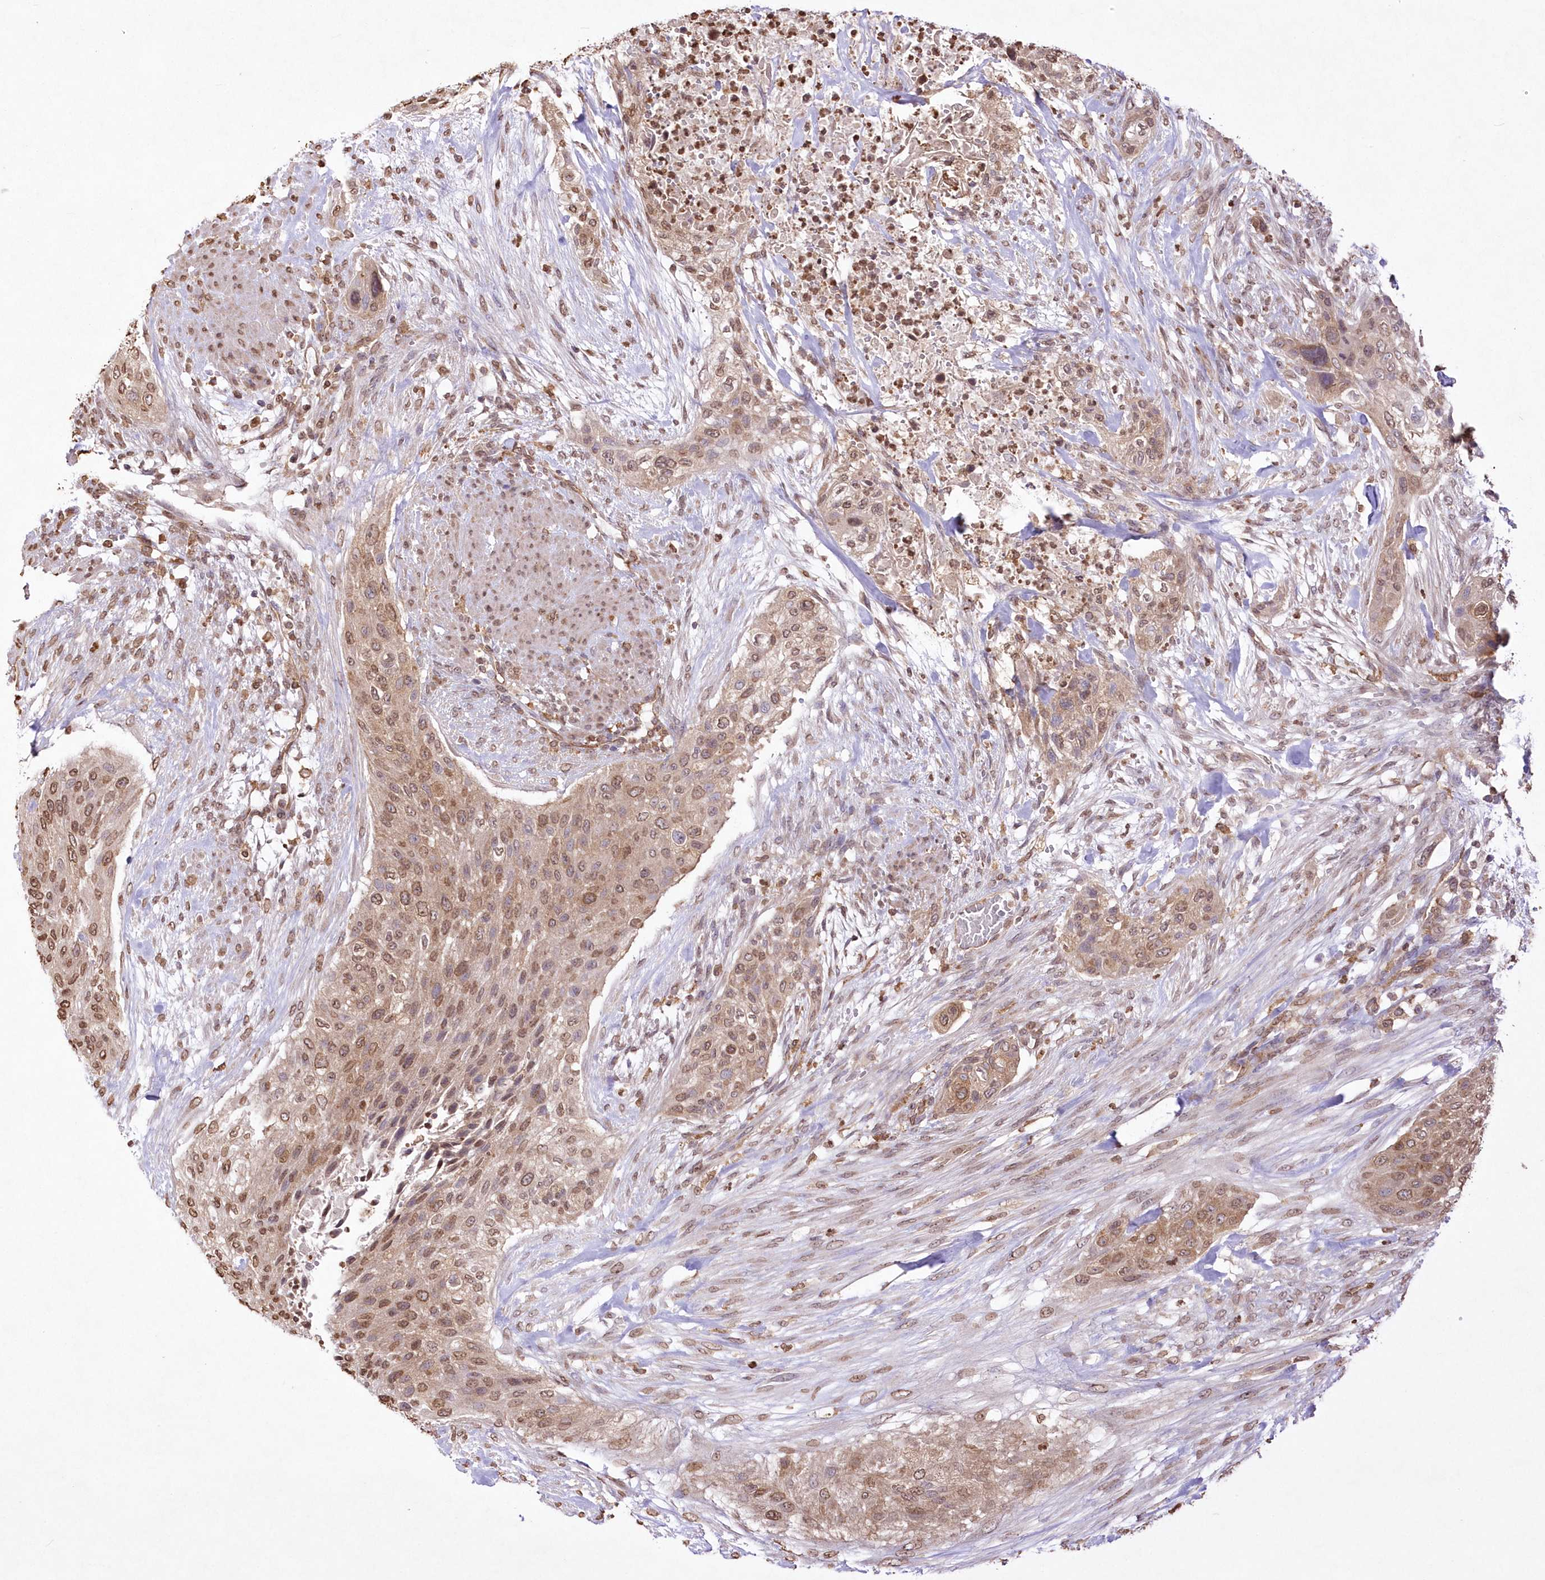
{"staining": {"intensity": "moderate", "quantity": ">75%", "location": "cytoplasmic/membranous,nuclear"}, "tissue": "urothelial cancer", "cell_type": "Tumor cells", "image_type": "cancer", "snomed": [{"axis": "morphology", "description": "Urothelial carcinoma, High grade"}, {"axis": "topography", "description": "Urinary bladder"}], "caption": "Urothelial carcinoma (high-grade) stained with DAB (3,3'-diaminobenzidine) immunohistochemistry (IHC) reveals medium levels of moderate cytoplasmic/membranous and nuclear staining in approximately >75% of tumor cells. The staining was performed using DAB, with brown indicating positive protein expression. Nuclei are stained blue with hematoxylin.", "gene": "FCHO2", "patient": {"sex": "male", "age": 35}}